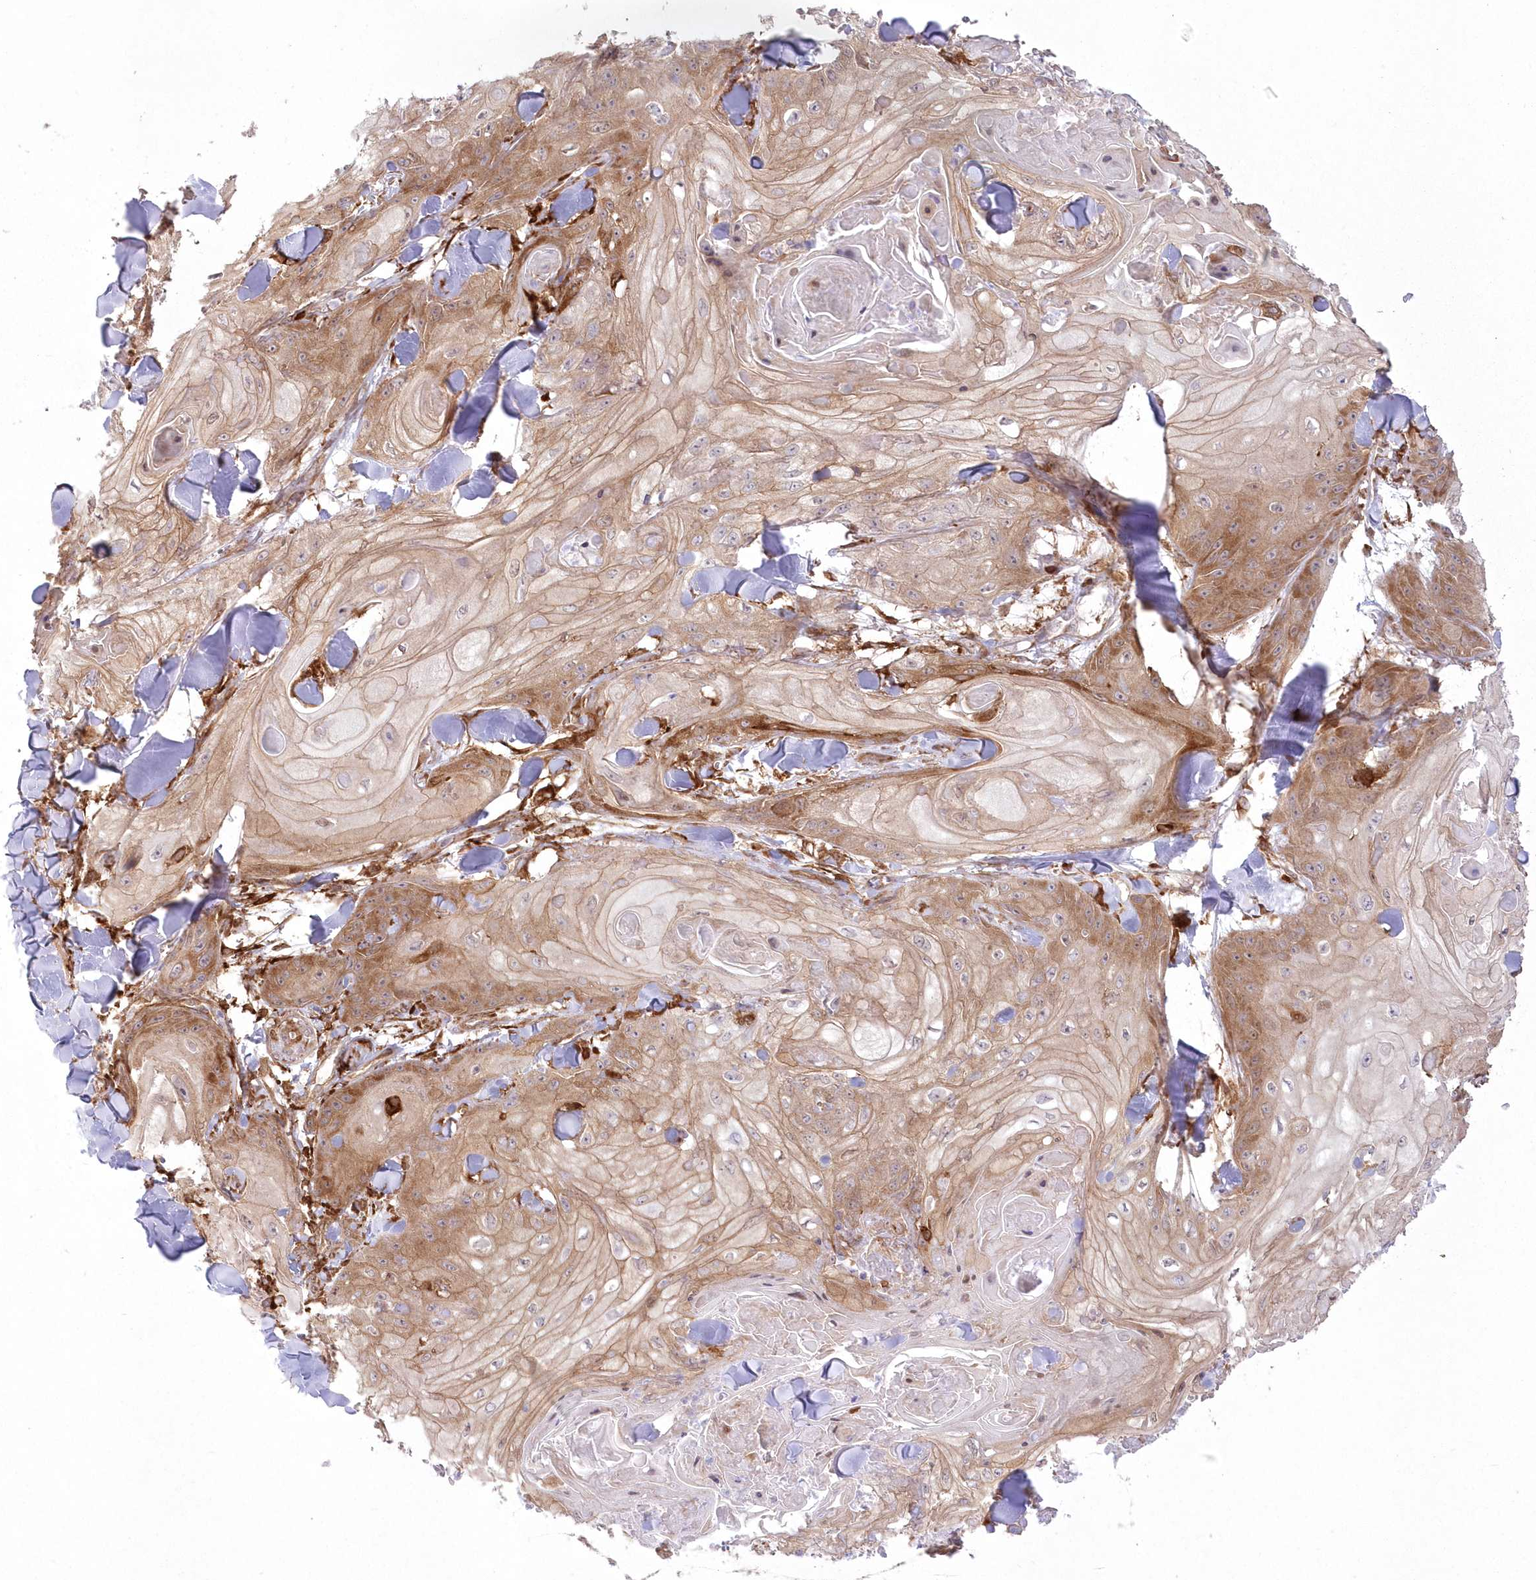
{"staining": {"intensity": "moderate", "quantity": ">75%", "location": "cytoplasmic/membranous"}, "tissue": "skin cancer", "cell_type": "Tumor cells", "image_type": "cancer", "snomed": [{"axis": "morphology", "description": "Squamous cell carcinoma, NOS"}, {"axis": "topography", "description": "Skin"}], "caption": "Immunohistochemistry (IHC) (DAB) staining of human skin squamous cell carcinoma displays moderate cytoplasmic/membranous protein positivity in approximately >75% of tumor cells.", "gene": "SH3PXD2B", "patient": {"sex": "male", "age": 74}}